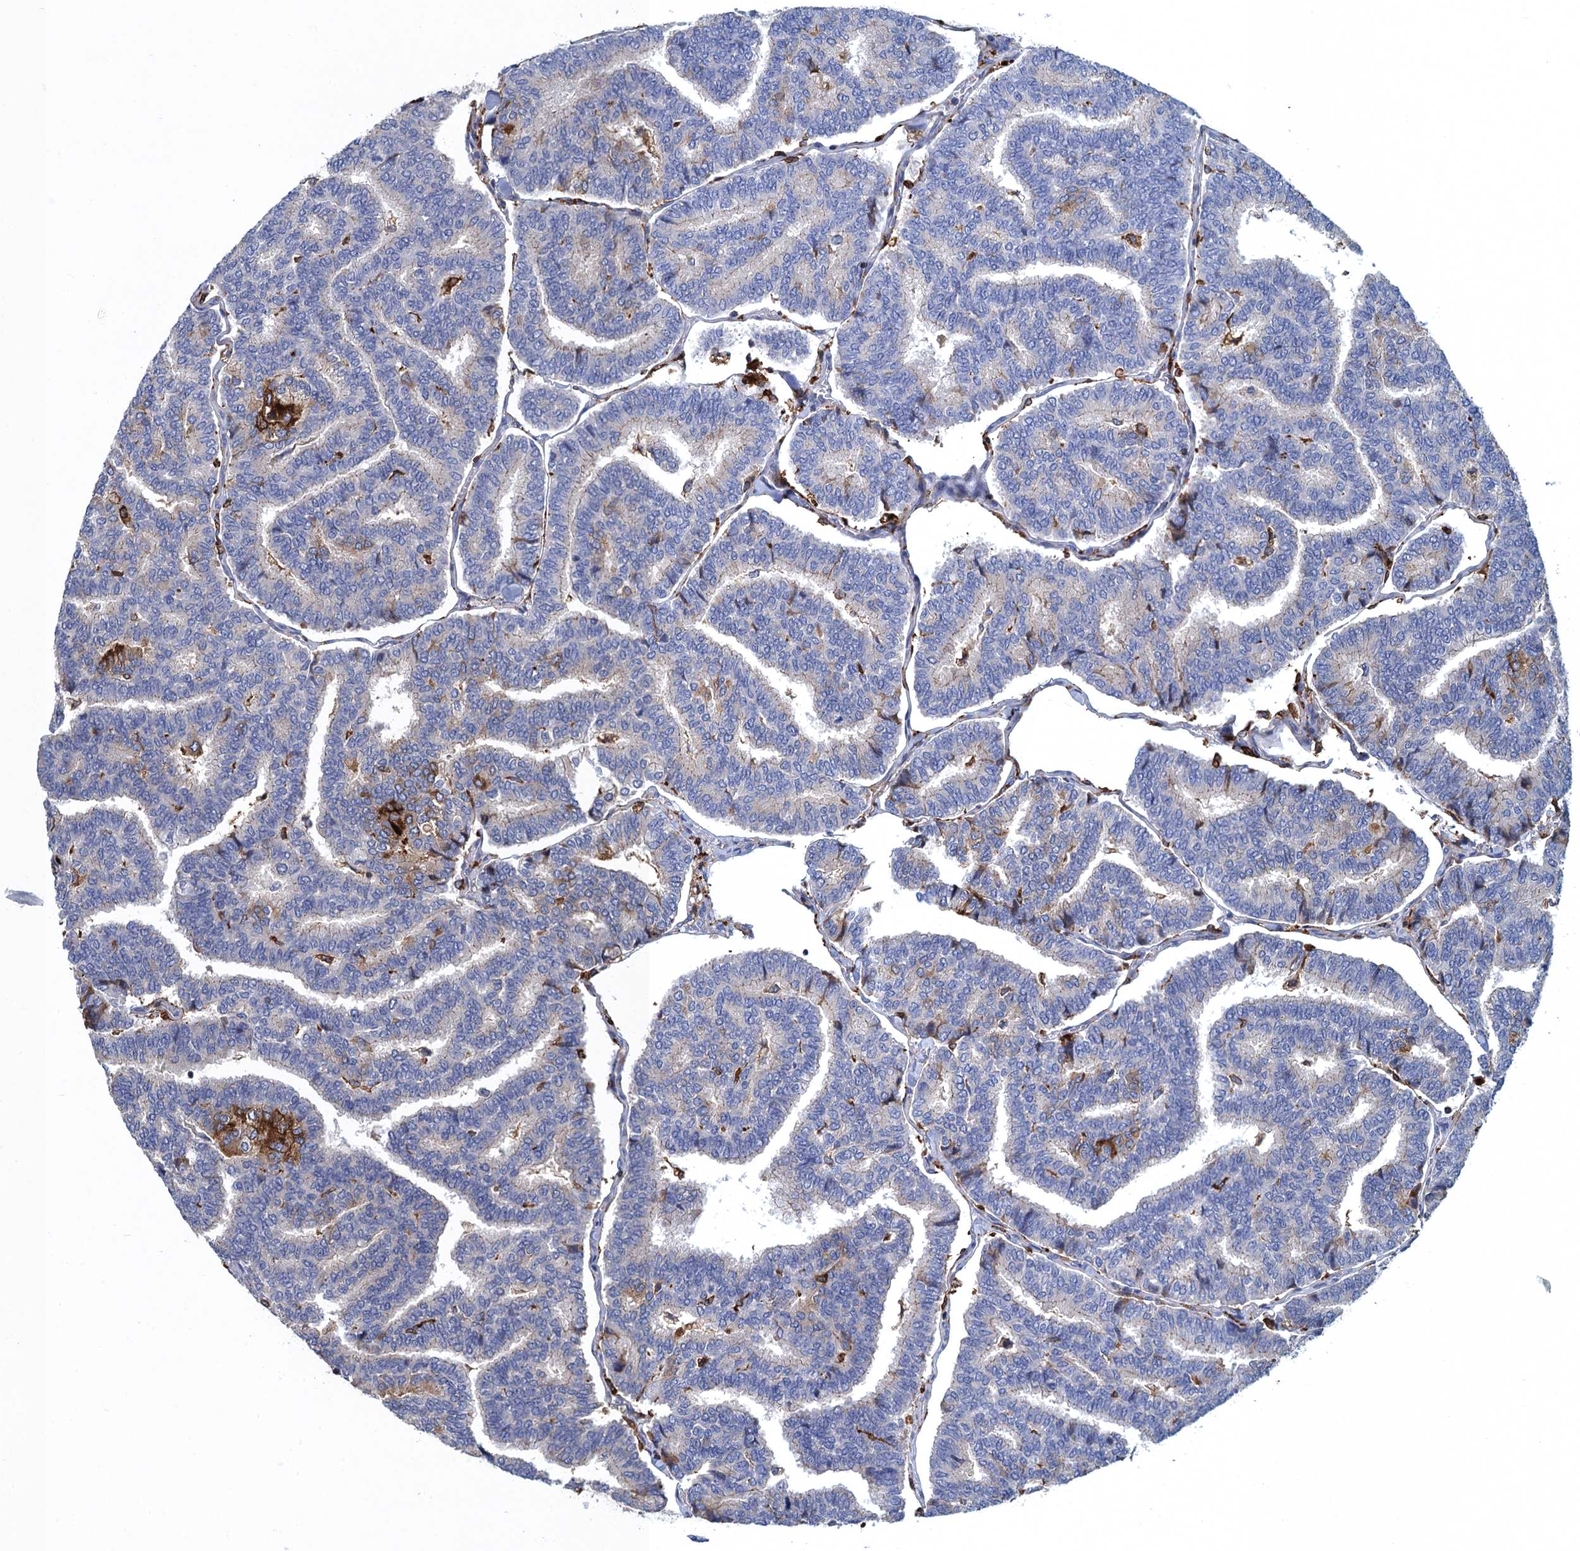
{"staining": {"intensity": "negative", "quantity": "none", "location": "none"}, "tissue": "thyroid cancer", "cell_type": "Tumor cells", "image_type": "cancer", "snomed": [{"axis": "morphology", "description": "Papillary adenocarcinoma, NOS"}, {"axis": "topography", "description": "Thyroid gland"}], "caption": "IHC histopathology image of neoplastic tissue: human thyroid papillary adenocarcinoma stained with DAB exhibits no significant protein expression in tumor cells.", "gene": "DNHD1", "patient": {"sex": "female", "age": 35}}